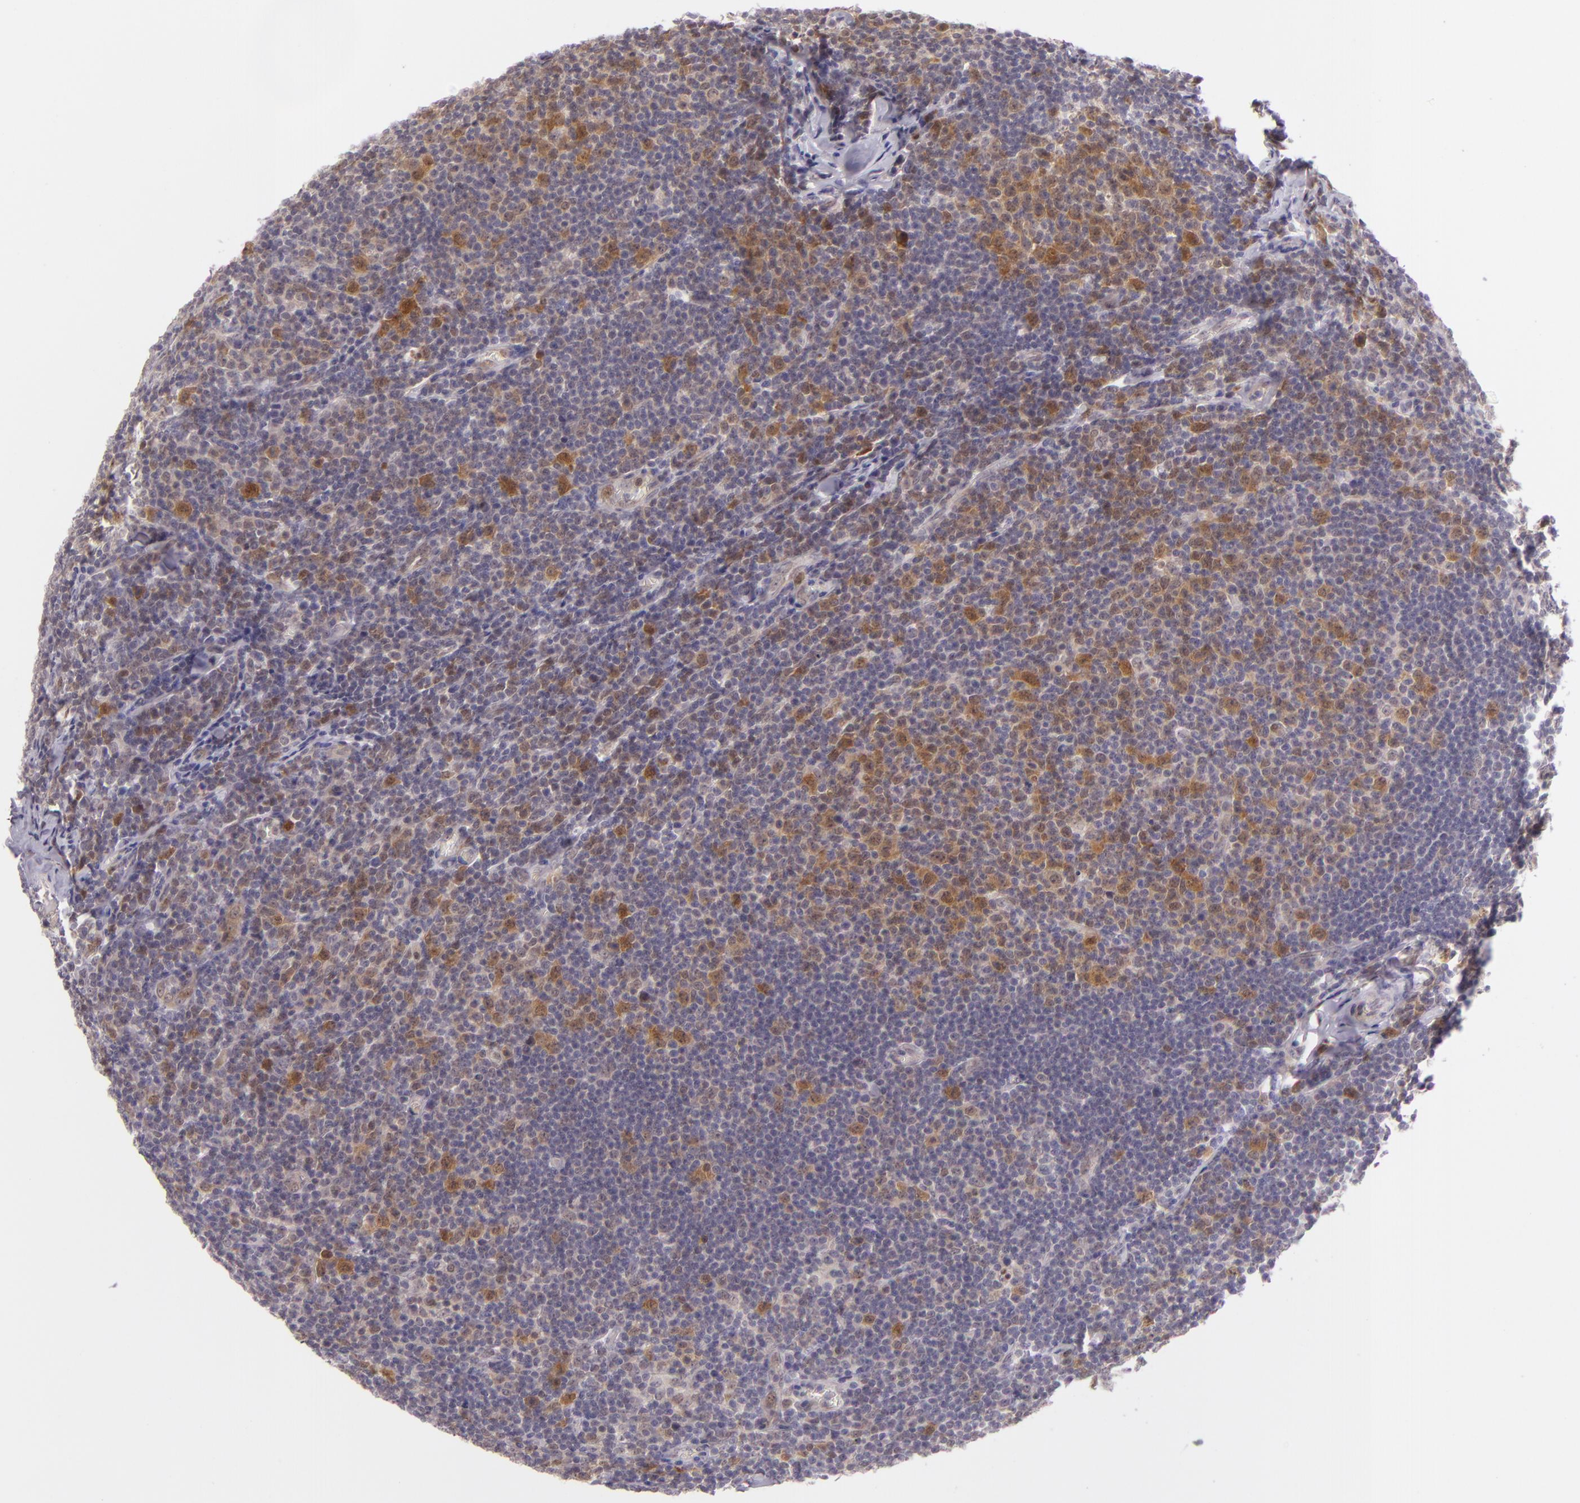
{"staining": {"intensity": "moderate", "quantity": "25%-75%", "location": "cytoplasmic/membranous,nuclear"}, "tissue": "lymphoma", "cell_type": "Tumor cells", "image_type": "cancer", "snomed": [{"axis": "morphology", "description": "Malignant lymphoma, non-Hodgkin's type, Low grade"}, {"axis": "topography", "description": "Lymph node"}], "caption": "Tumor cells reveal moderate cytoplasmic/membranous and nuclear positivity in about 25%-75% of cells in lymphoma.", "gene": "CSE1L", "patient": {"sex": "male", "age": 74}}